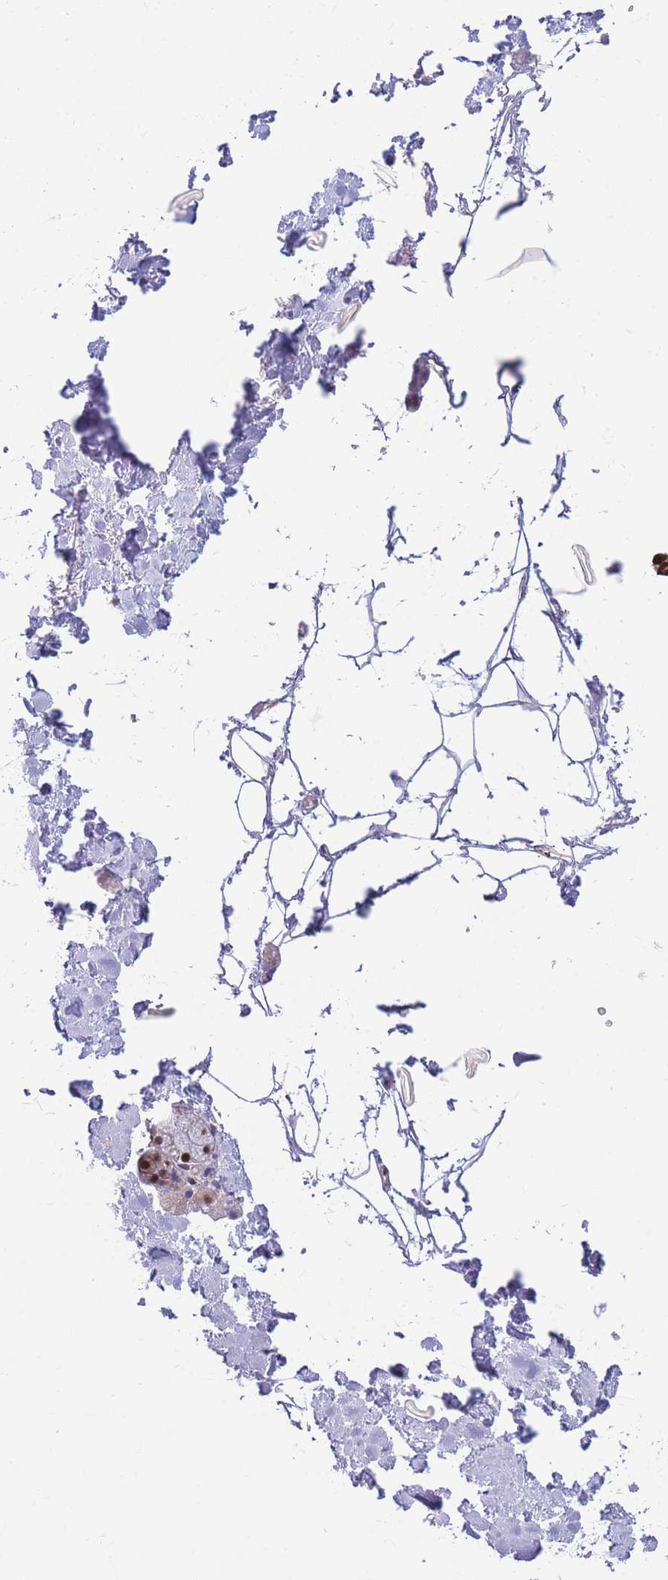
{"staining": {"intensity": "moderate", "quantity": ">75%", "location": "nuclear"}, "tissue": "adipose tissue", "cell_type": "Adipocytes", "image_type": "normal", "snomed": [{"axis": "morphology", "description": "Normal tissue, NOS"}, {"axis": "topography", "description": "Salivary gland"}, {"axis": "topography", "description": "Peripheral nerve tissue"}], "caption": "Immunohistochemical staining of unremarkable adipose tissue shows moderate nuclear protein staining in approximately >75% of adipocytes. (Stains: DAB (3,3'-diaminobenzidine) in brown, nuclei in blue, Microscopy: brightfield microscopy at high magnification).", "gene": "DNAJC3", "patient": {"sex": "male", "age": 38}}